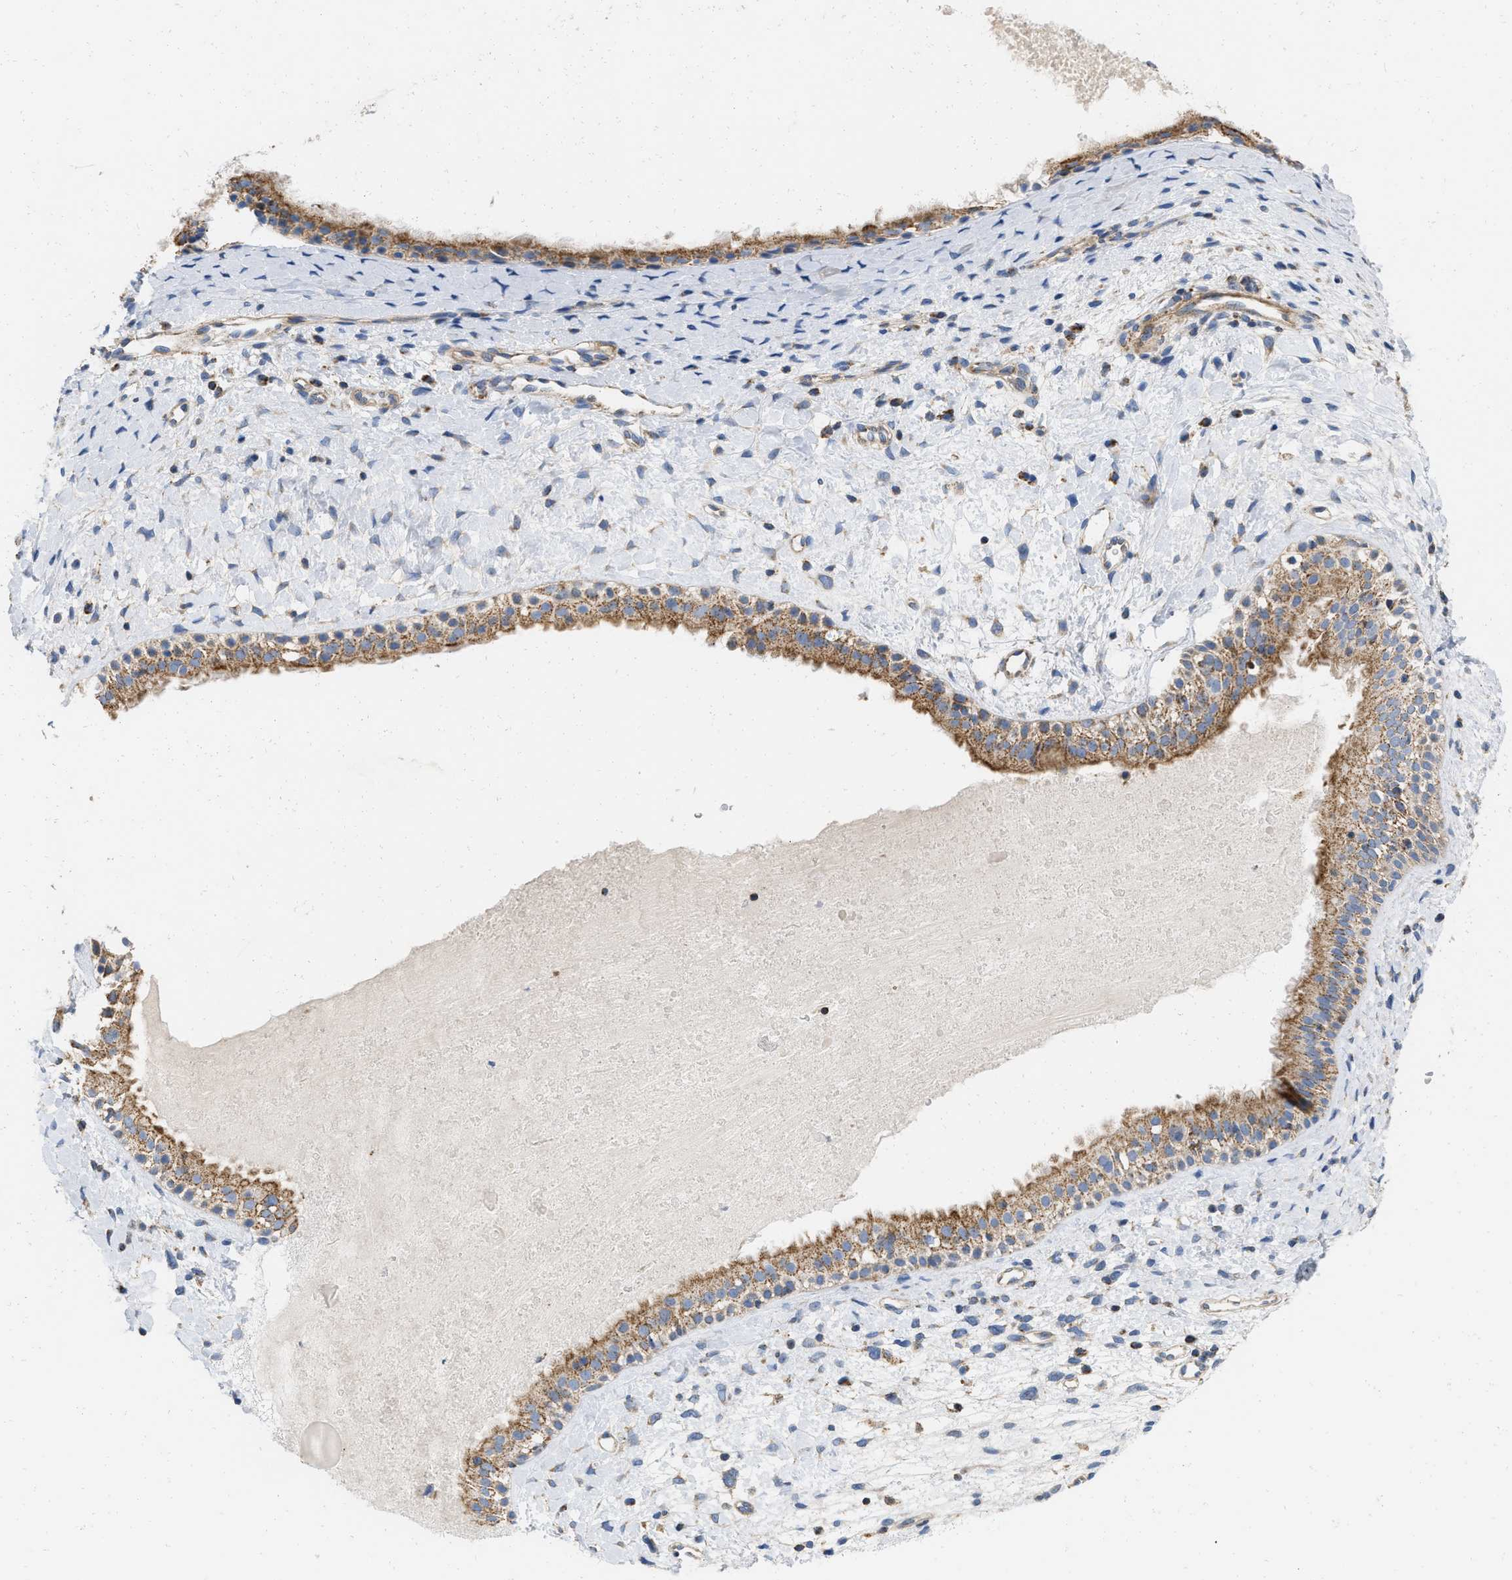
{"staining": {"intensity": "strong", "quantity": ">75%", "location": "cytoplasmic/membranous"}, "tissue": "nasopharynx", "cell_type": "Respiratory epithelial cells", "image_type": "normal", "snomed": [{"axis": "morphology", "description": "Normal tissue, NOS"}, {"axis": "topography", "description": "Nasopharynx"}], "caption": "Protein staining displays strong cytoplasmic/membranous positivity in about >75% of respiratory epithelial cells in benign nasopharynx.", "gene": "GRB10", "patient": {"sex": "male", "age": 22}}